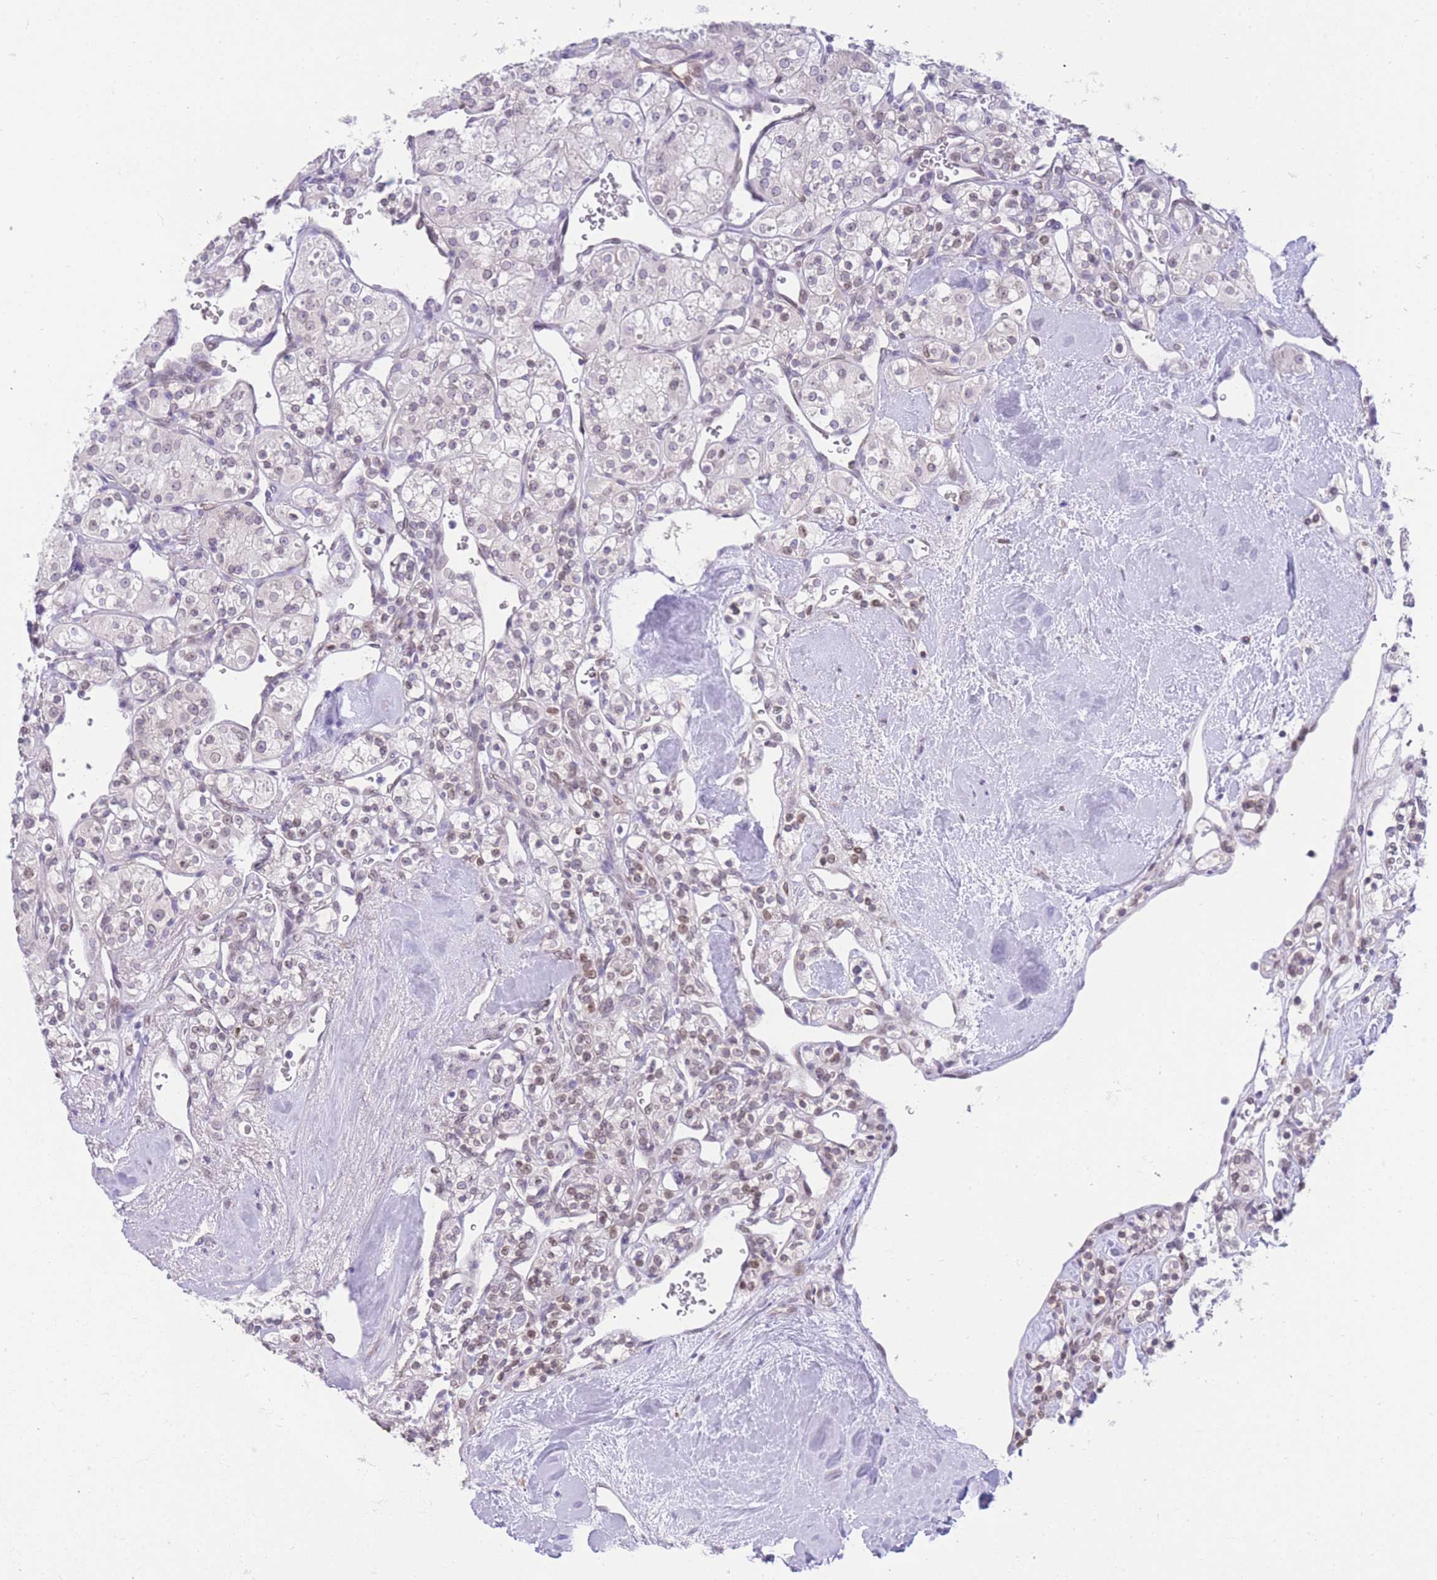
{"staining": {"intensity": "moderate", "quantity": "25%-75%", "location": "nuclear"}, "tissue": "renal cancer", "cell_type": "Tumor cells", "image_type": "cancer", "snomed": [{"axis": "morphology", "description": "Adenocarcinoma, NOS"}, {"axis": "topography", "description": "Kidney"}], "caption": "Renal cancer stained for a protein shows moderate nuclear positivity in tumor cells.", "gene": "OR10AD1", "patient": {"sex": "male", "age": 77}}